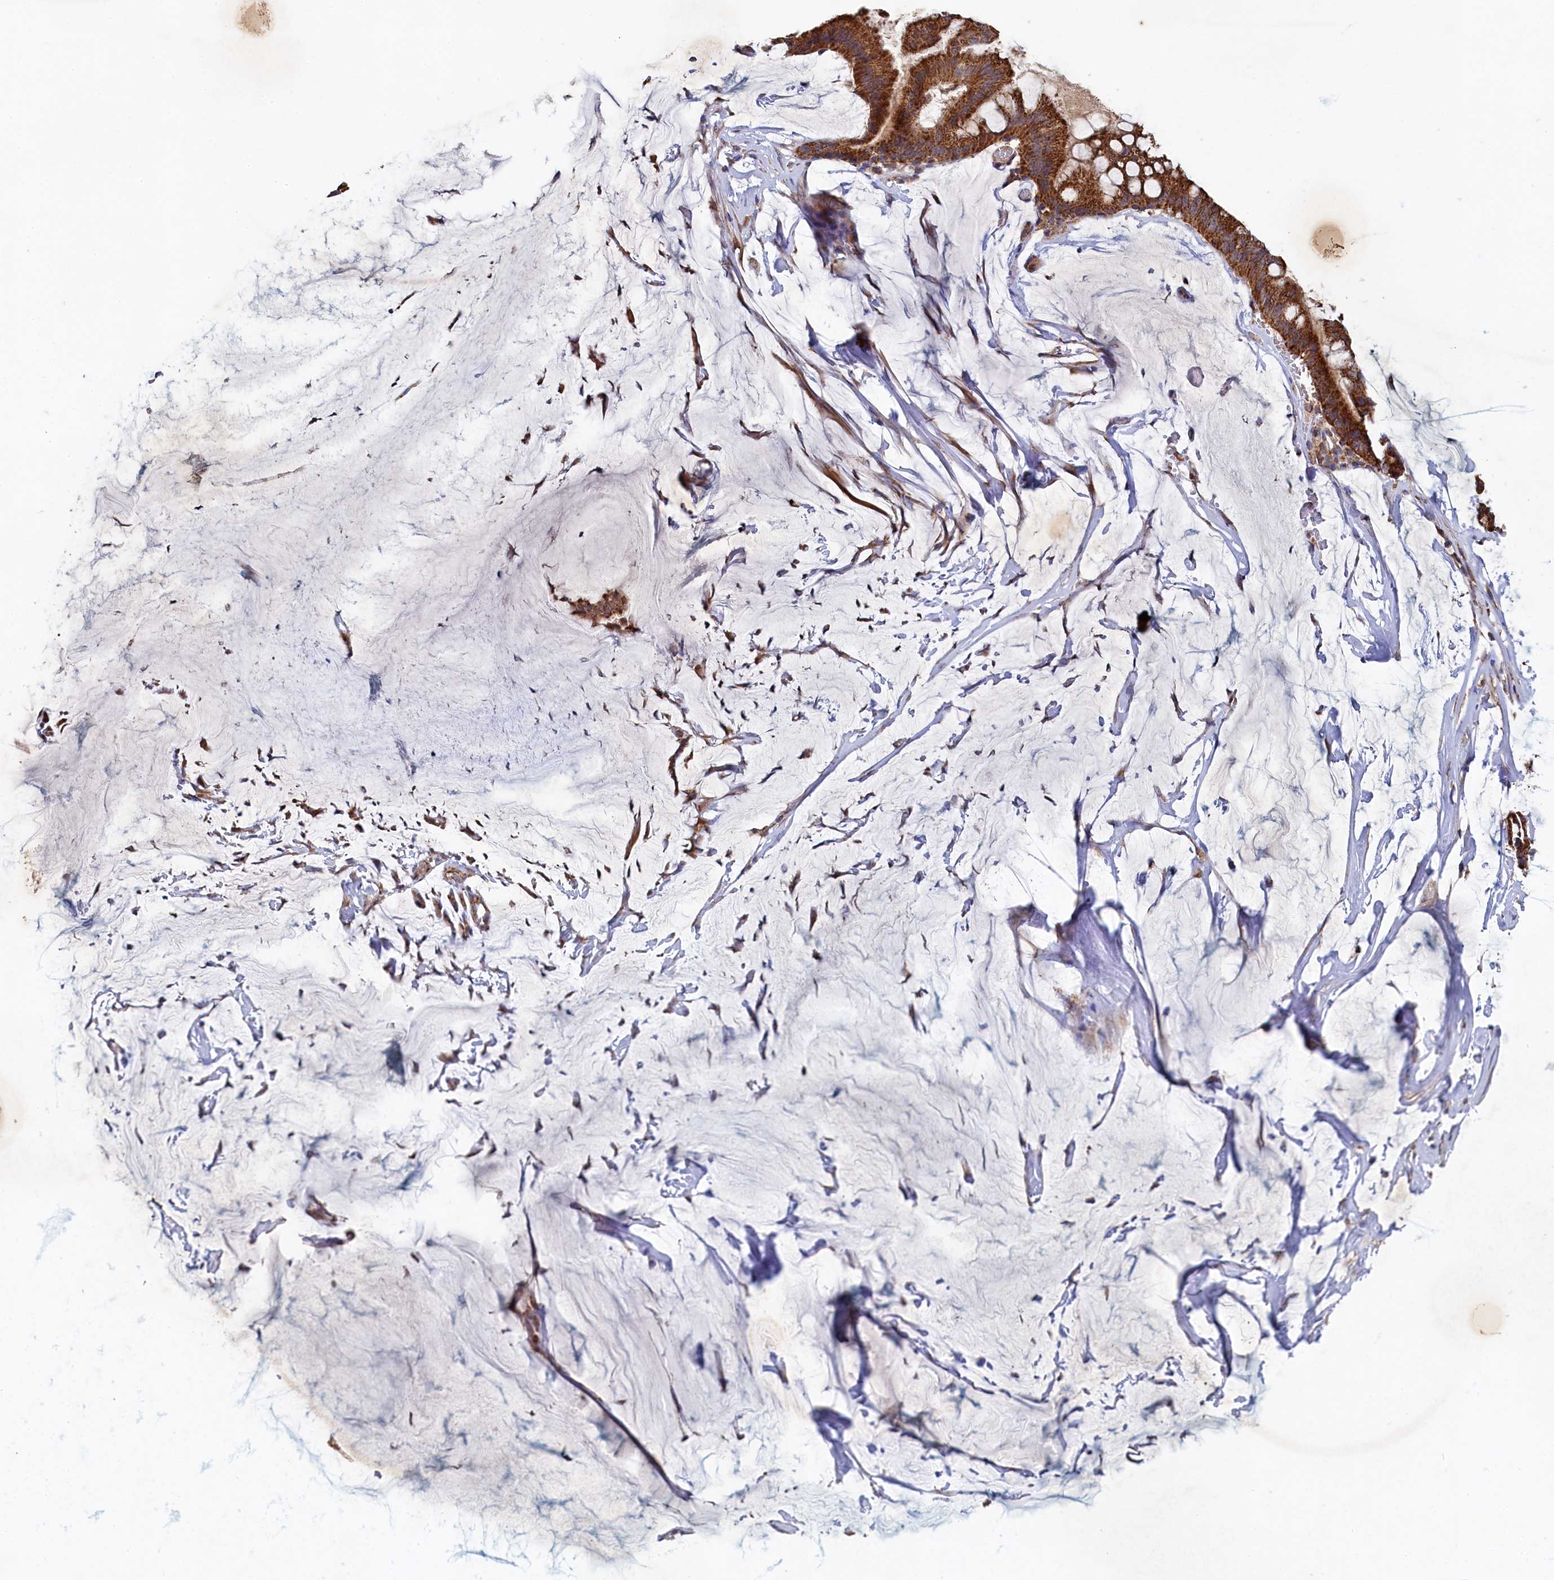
{"staining": {"intensity": "strong", "quantity": ">75%", "location": "cytoplasmic/membranous"}, "tissue": "ovarian cancer", "cell_type": "Tumor cells", "image_type": "cancer", "snomed": [{"axis": "morphology", "description": "Cystadenocarcinoma, mucinous, NOS"}, {"axis": "topography", "description": "Ovary"}], "caption": "Strong cytoplasmic/membranous protein positivity is identified in approximately >75% of tumor cells in ovarian cancer (mucinous cystadenocarcinoma). (DAB (3,3'-diaminobenzidine) IHC, brown staining for protein, blue staining for nuclei).", "gene": "HAUS2", "patient": {"sex": "female", "age": 73}}